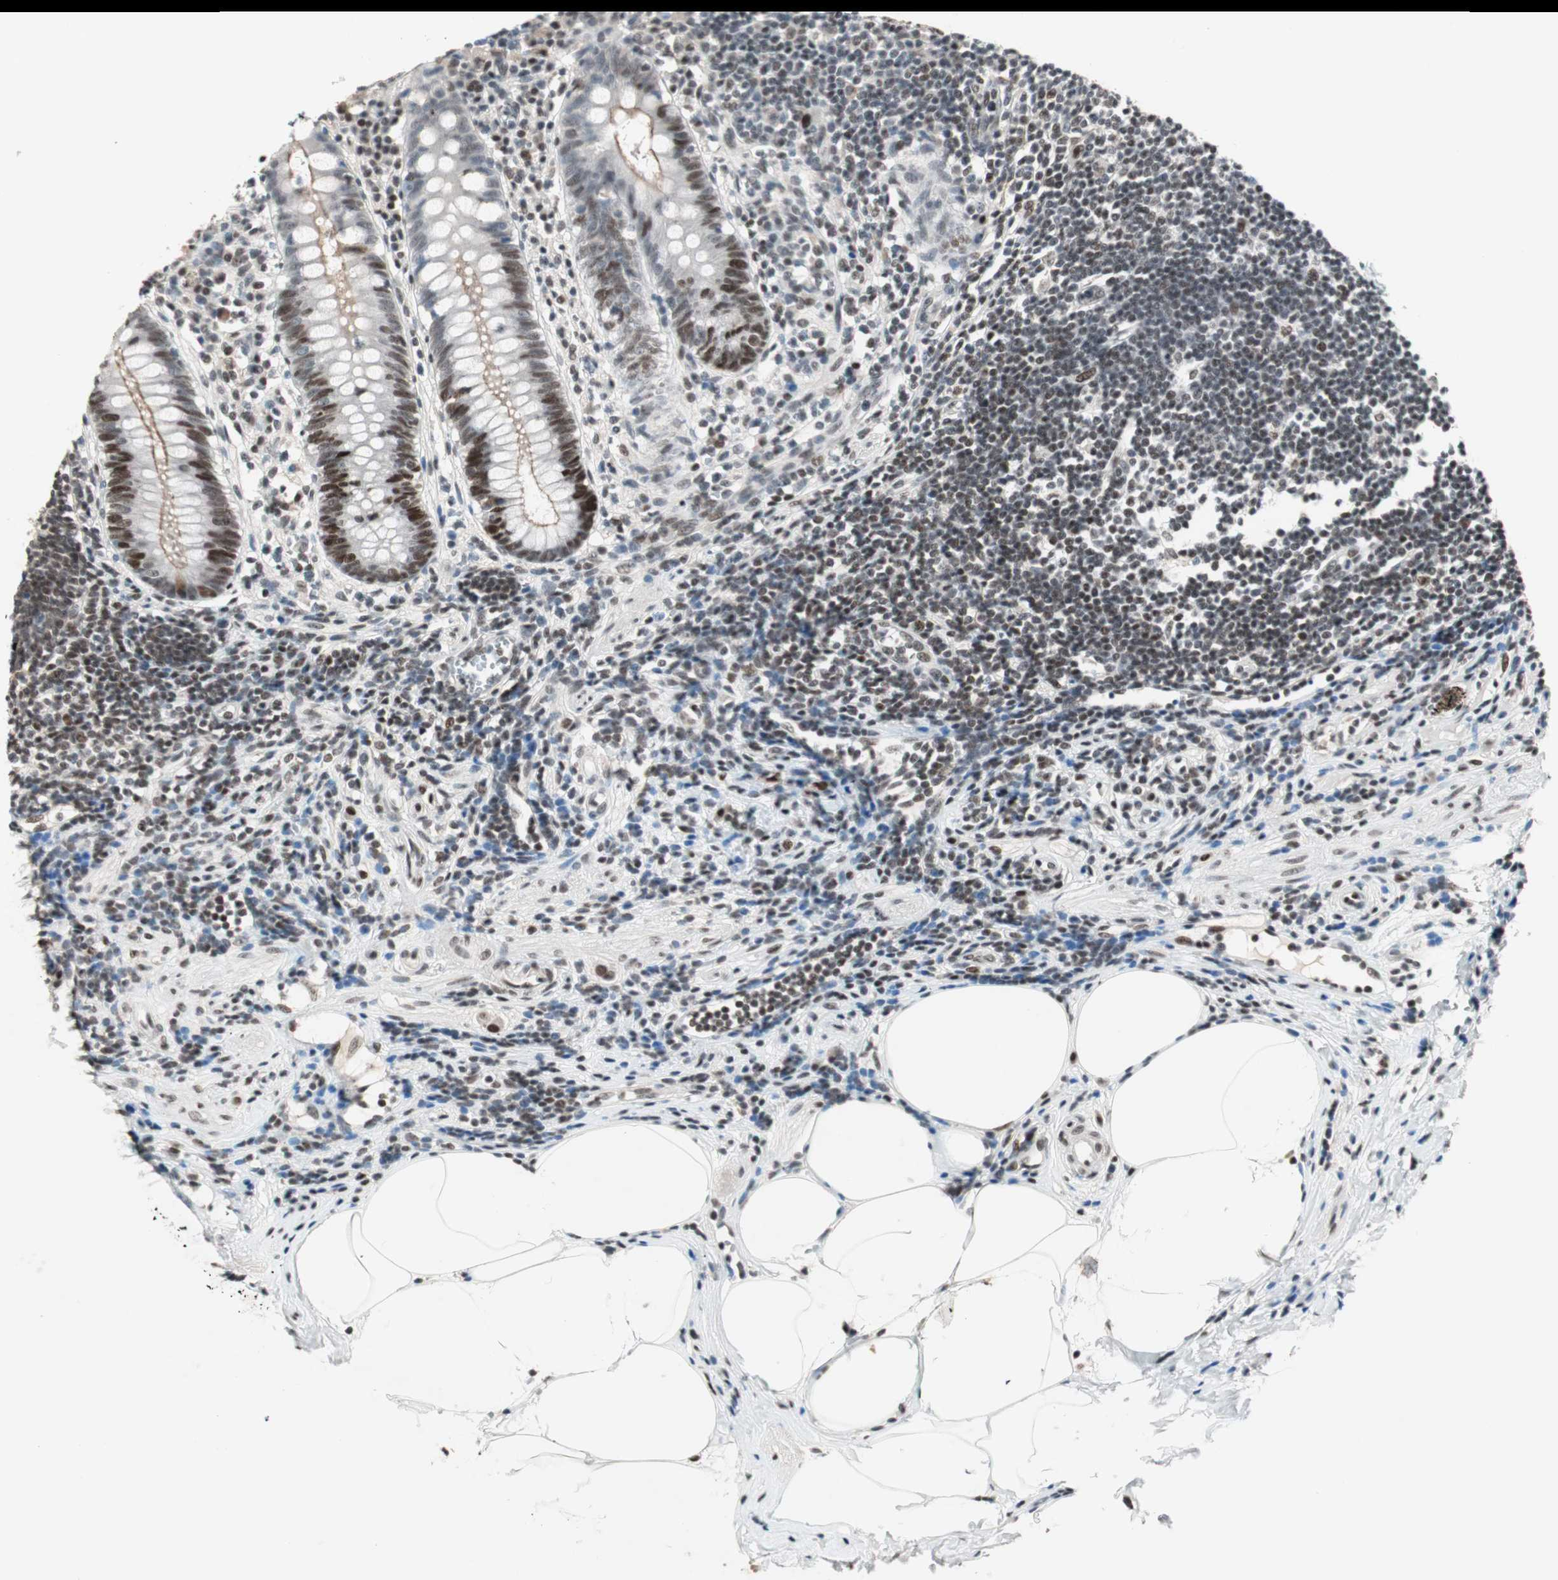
{"staining": {"intensity": "strong", "quantity": ">75%", "location": "nuclear"}, "tissue": "appendix", "cell_type": "Glandular cells", "image_type": "normal", "snomed": [{"axis": "morphology", "description": "Normal tissue, NOS"}, {"axis": "topography", "description": "Appendix"}], "caption": "Immunohistochemical staining of unremarkable human appendix shows >75% levels of strong nuclear protein expression in approximately >75% of glandular cells.", "gene": "MDC1", "patient": {"sex": "female", "age": 50}}